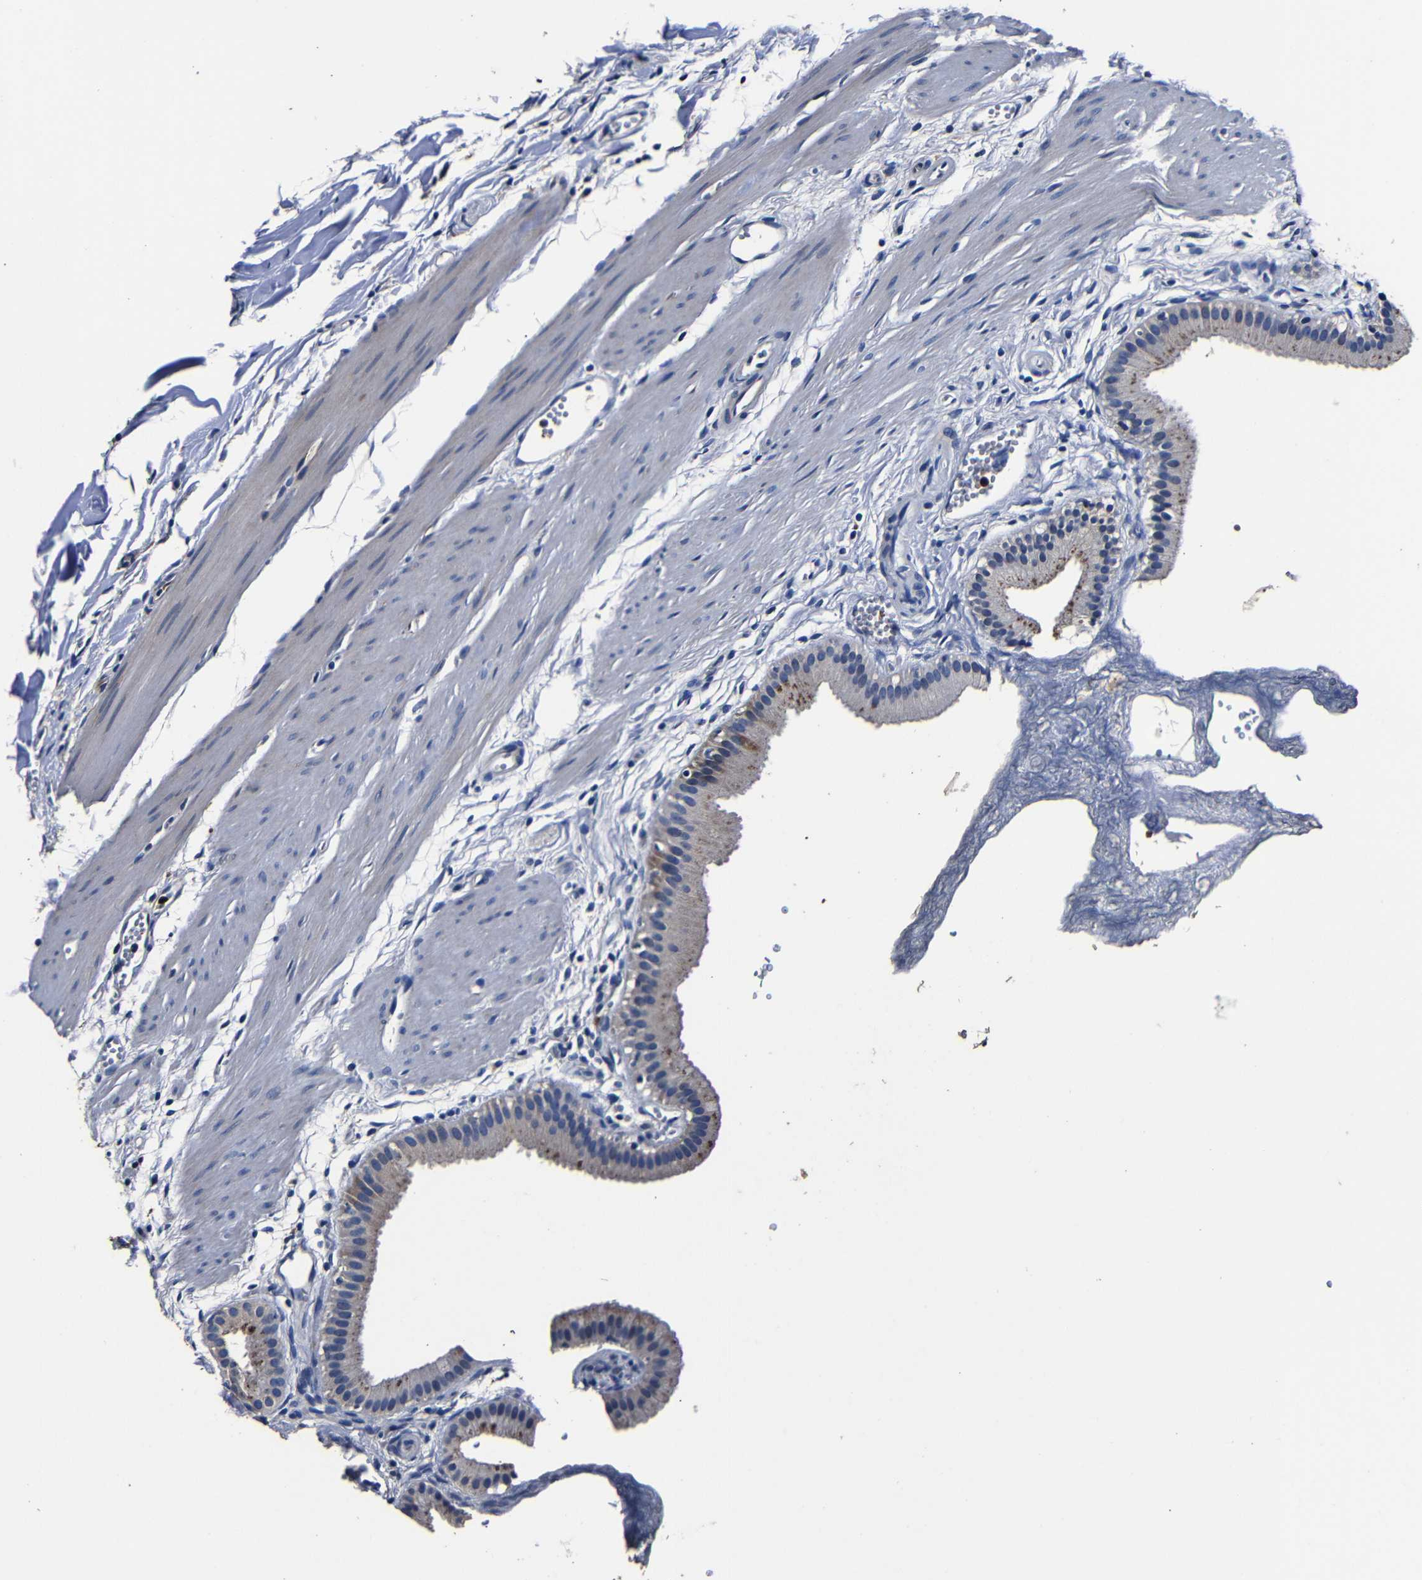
{"staining": {"intensity": "strong", "quantity": "<25%", "location": "cytoplasmic/membranous"}, "tissue": "gallbladder", "cell_type": "Glandular cells", "image_type": "normal", "snomed": [{"axis": "morphology", "description": "Normal tissue, NOS"}, {"axis": "topography", "description": "Gallbladder"}], "caption": "Unremarkable gallbladder shows strong cytoplasmic/membranous positivity in approximately <25% of glandular cells.", "gene": "SCN9A", "patient": {"sex": "female", "age": 64}}